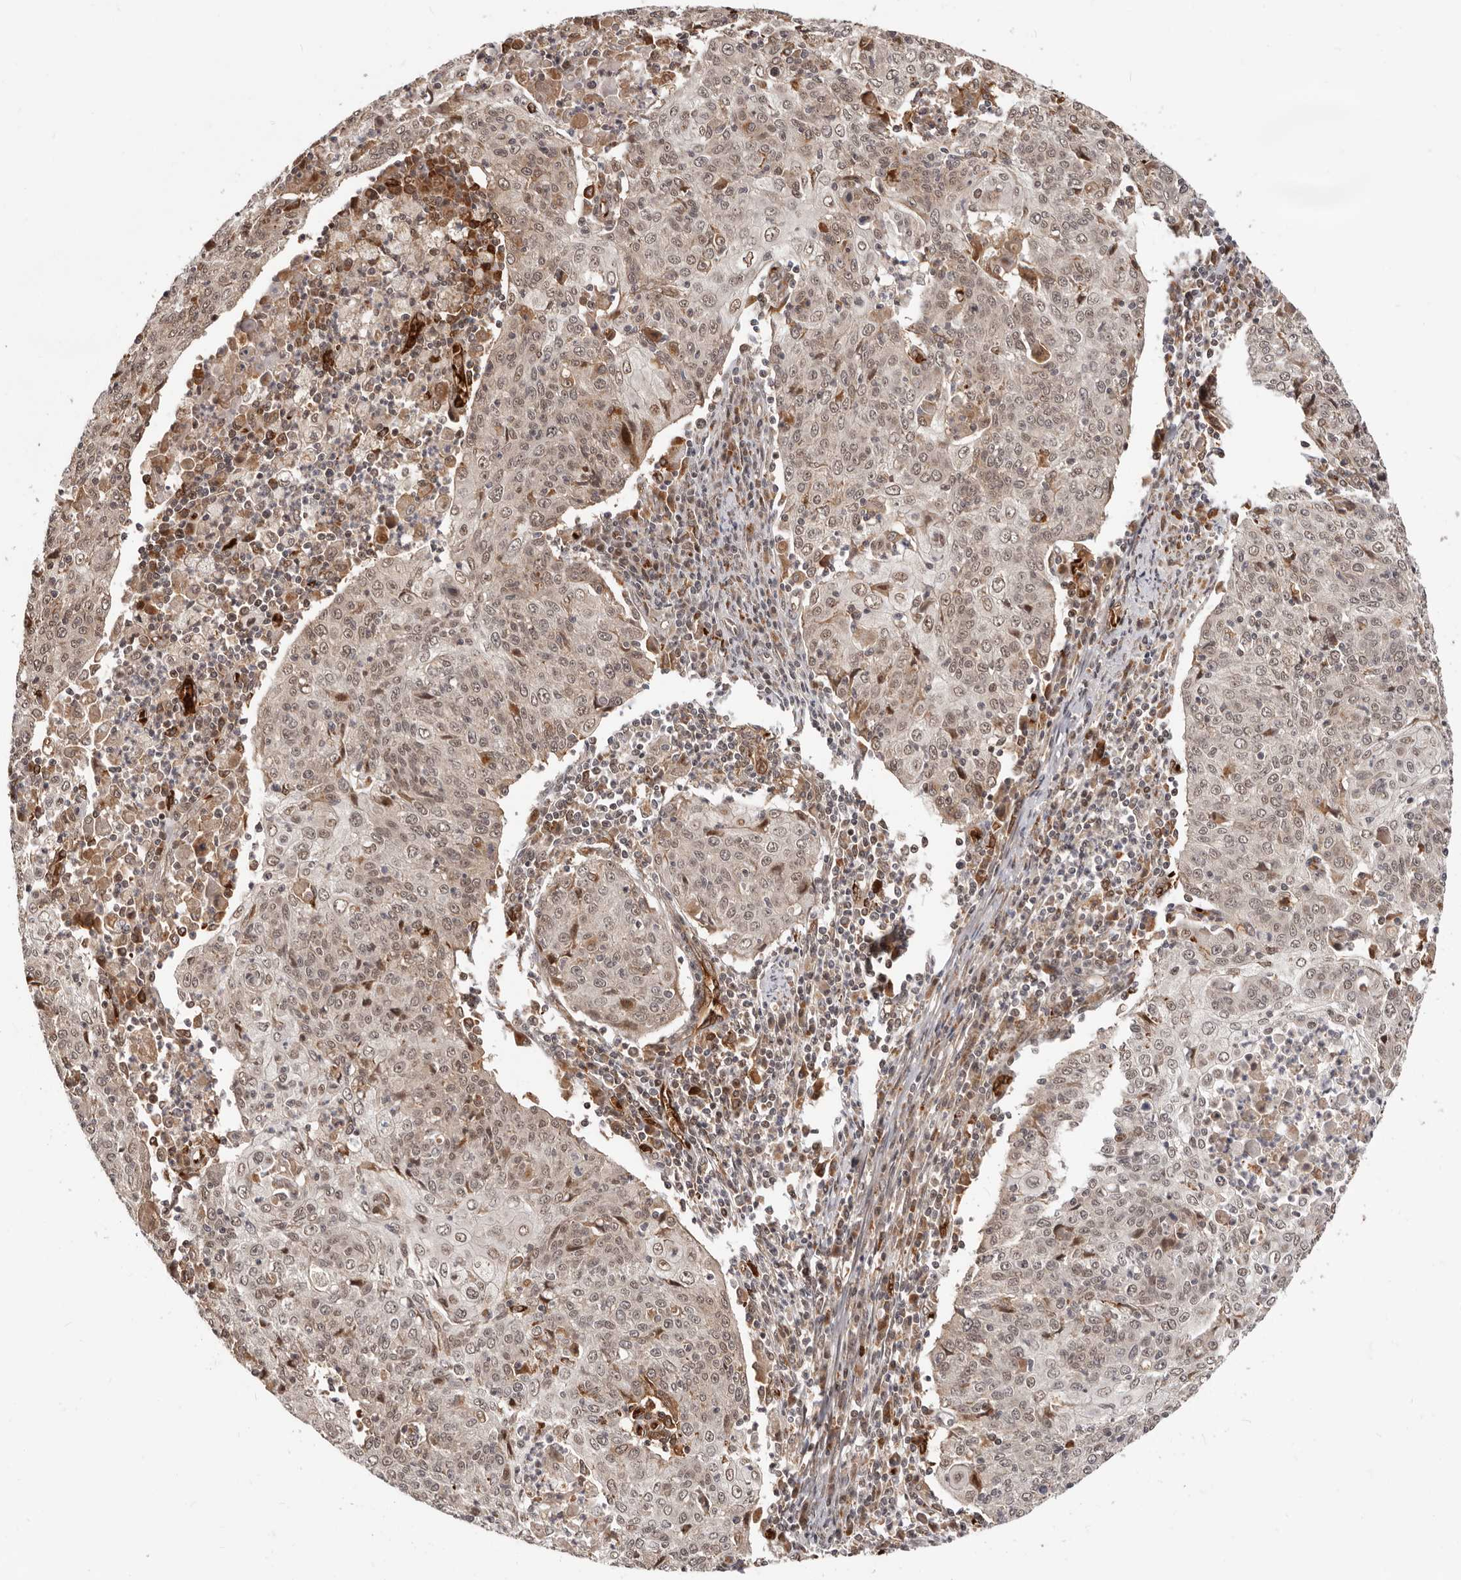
{"staining": {"intensity": "weak", "quantity": ">75%", "location": "nuclear"}, "tissue": "cervical cancer", "cell_type": "Tumor cells", "image_type": "cancer", "snomed": [{"axis": "morphology", "description": "Squamous cell carcinoma, NOS"}, {"axis": "topography", "description": "Cervix"}], "caption": "Protein staining shows weak nuclear staining in about >75% of tumor cells in squamous cell carcinoma (cervical).", "gene": "NCOA3", "patient": {"sex": "female", "age": 48}}